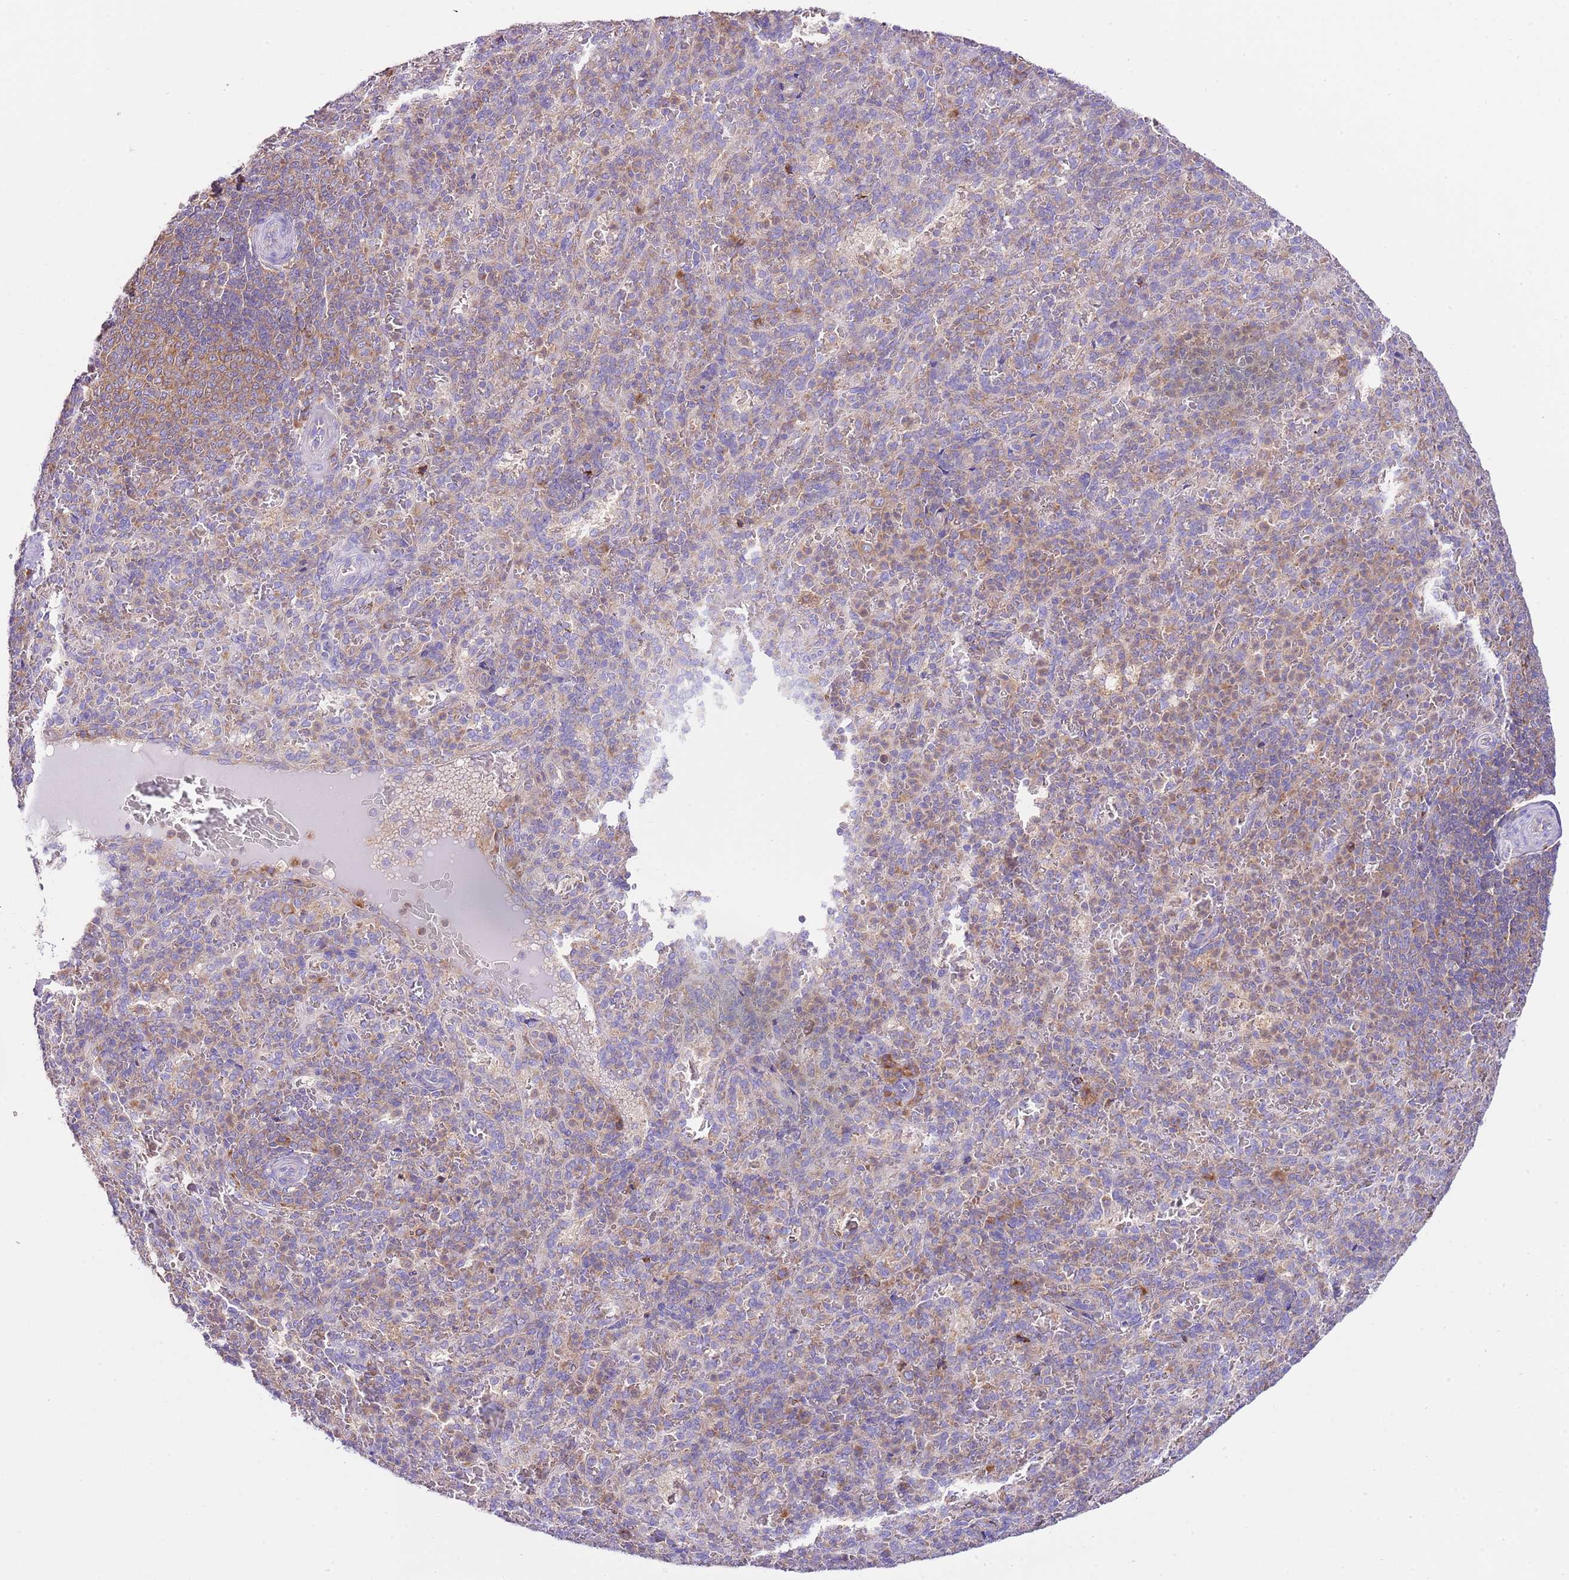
{"staining": {"intensity": "moderate", "quantity": "<25%", "location": "cytoplasmic/membranous"}, "tissue": "spleen", "cell_type": "Cells in red pulp", "image_type": "normal", "snomed": [{"axis": "morphology", "description": "Normal tissue, NOS"}, {"axis": "topography", "description": "Spleen"}], "caption": "Cells in red pulp show low levels of moderate cytoplasmic/membranous expression in about <25% of cells in benign spleen.", "gene": "RPS10", "patient": {"sex": "female", "age": 21}}